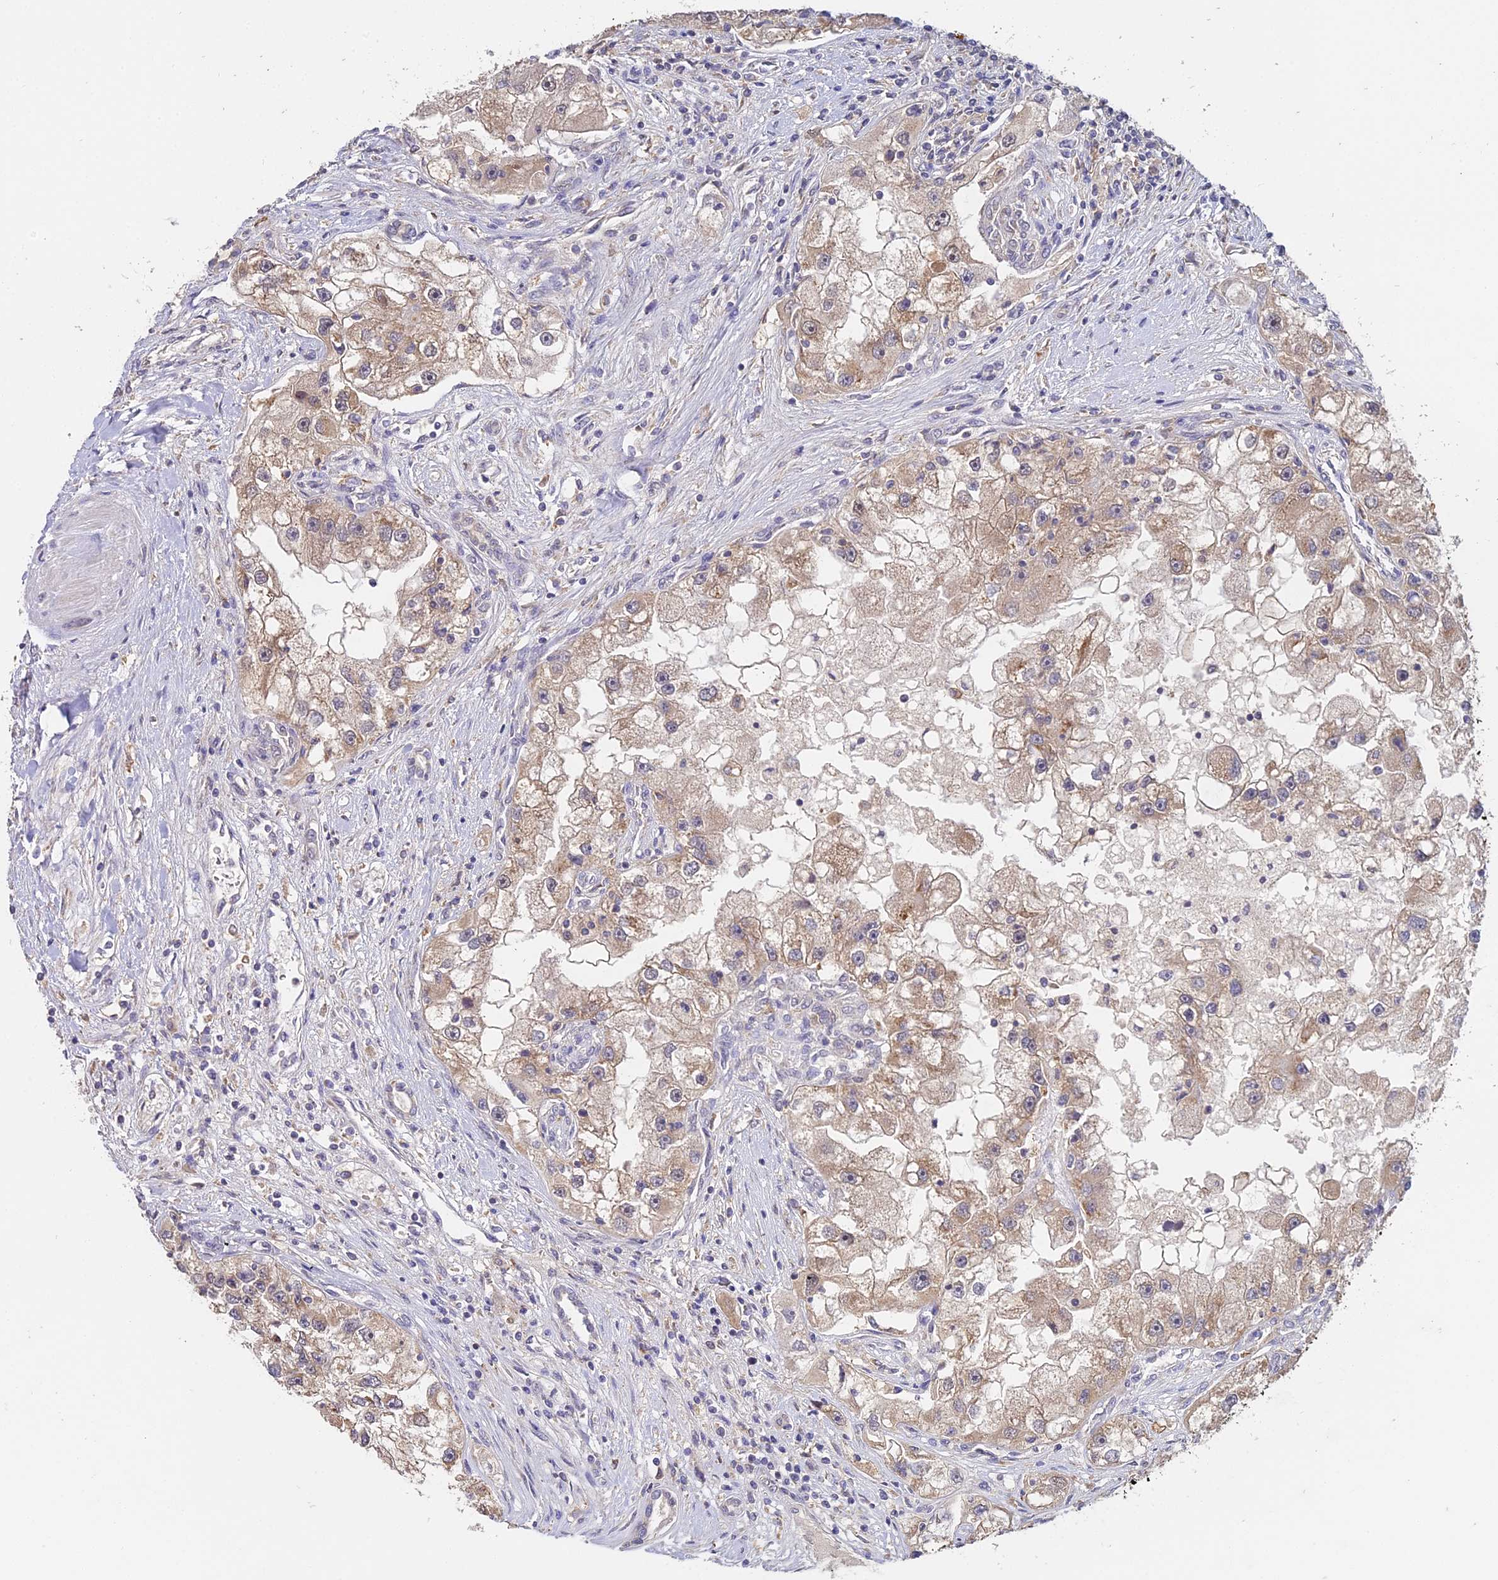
{"staining": {"intensity": "weak", "quantity": ">75%", "location": "cytoplasmic/membranous"}, "tissue": "renal cancer", "cell_type": "Tumor cells", "image_type": "cancer", "snomed": [{"axis": "morphology", "description": "Adenocarcinoma, NOS"}, {"axis": "topography", "description": "Kidney"}], "caption": "A photomicrograph of adenocarcinoma (renal) stained for a protein exhibits weak cytoplasmic/membranous brown staining in tumor cells. (DAB (3,3'-diaminobenzidine) IHC, brown staining for protein, blue staining for nuclei).", "gene": "TPRX1", "patient": {"sex": "male", "age": 63}}